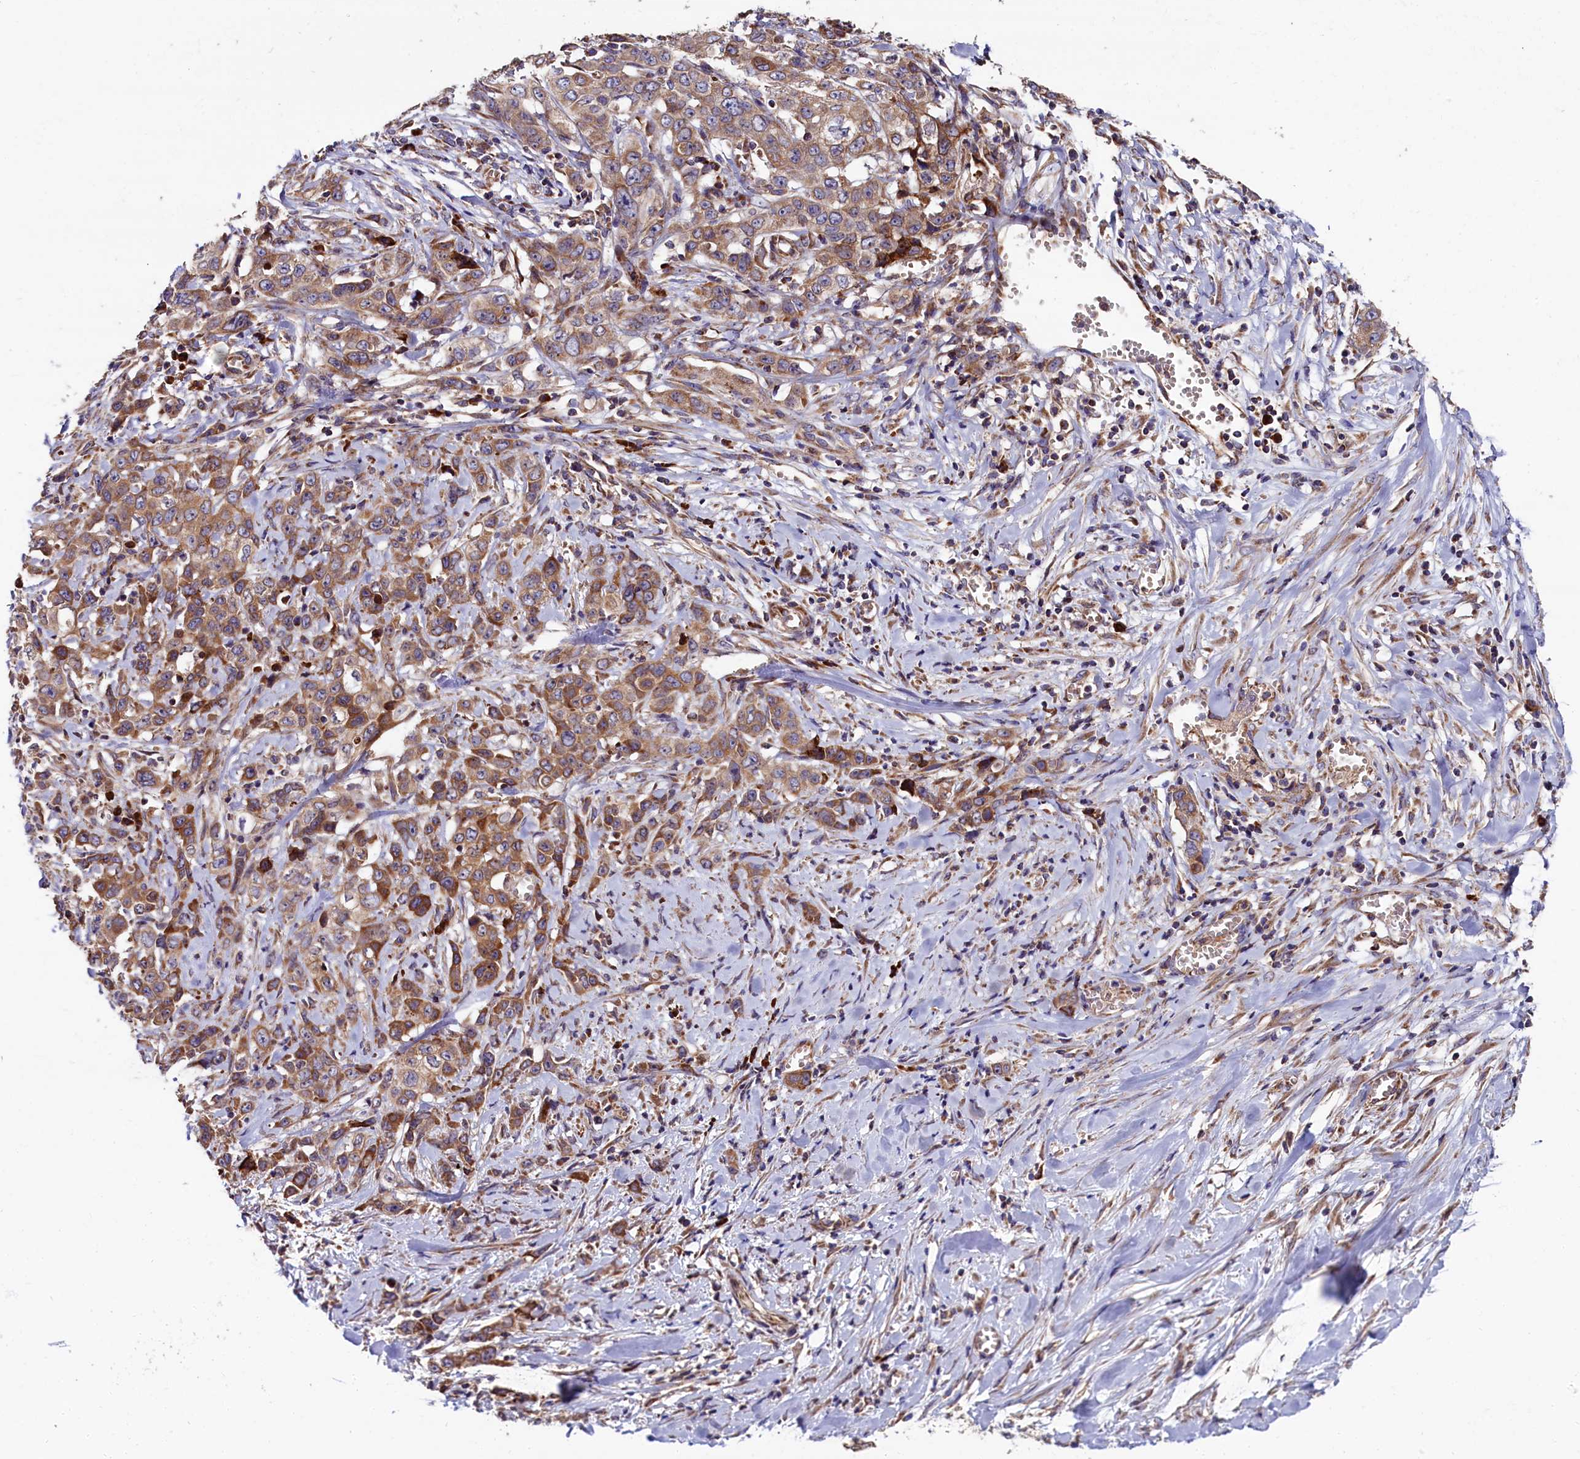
{"staining": {"intensity": "moderate", "quantity": ">75%", "location": "cytoplasmic/membranous"}, "tissue": "stomach cancer", "cell_type": "Tumor cells", "image_type": "cancer", "snomed": [{"axis": "morphology", "description": "Adenocarcinoma, NOS"}, {"axis": "topography", "description": "Stomach, upper"}], "caption": "Immunohistochemical staining of adenocarcinoma (stomach) displays moderate cytoplasmic/membranous protein positivity in approximately >75% of tumor cells.", "gene": "ZSWIM1", "patient": {"sex": "male", "age": 62}}